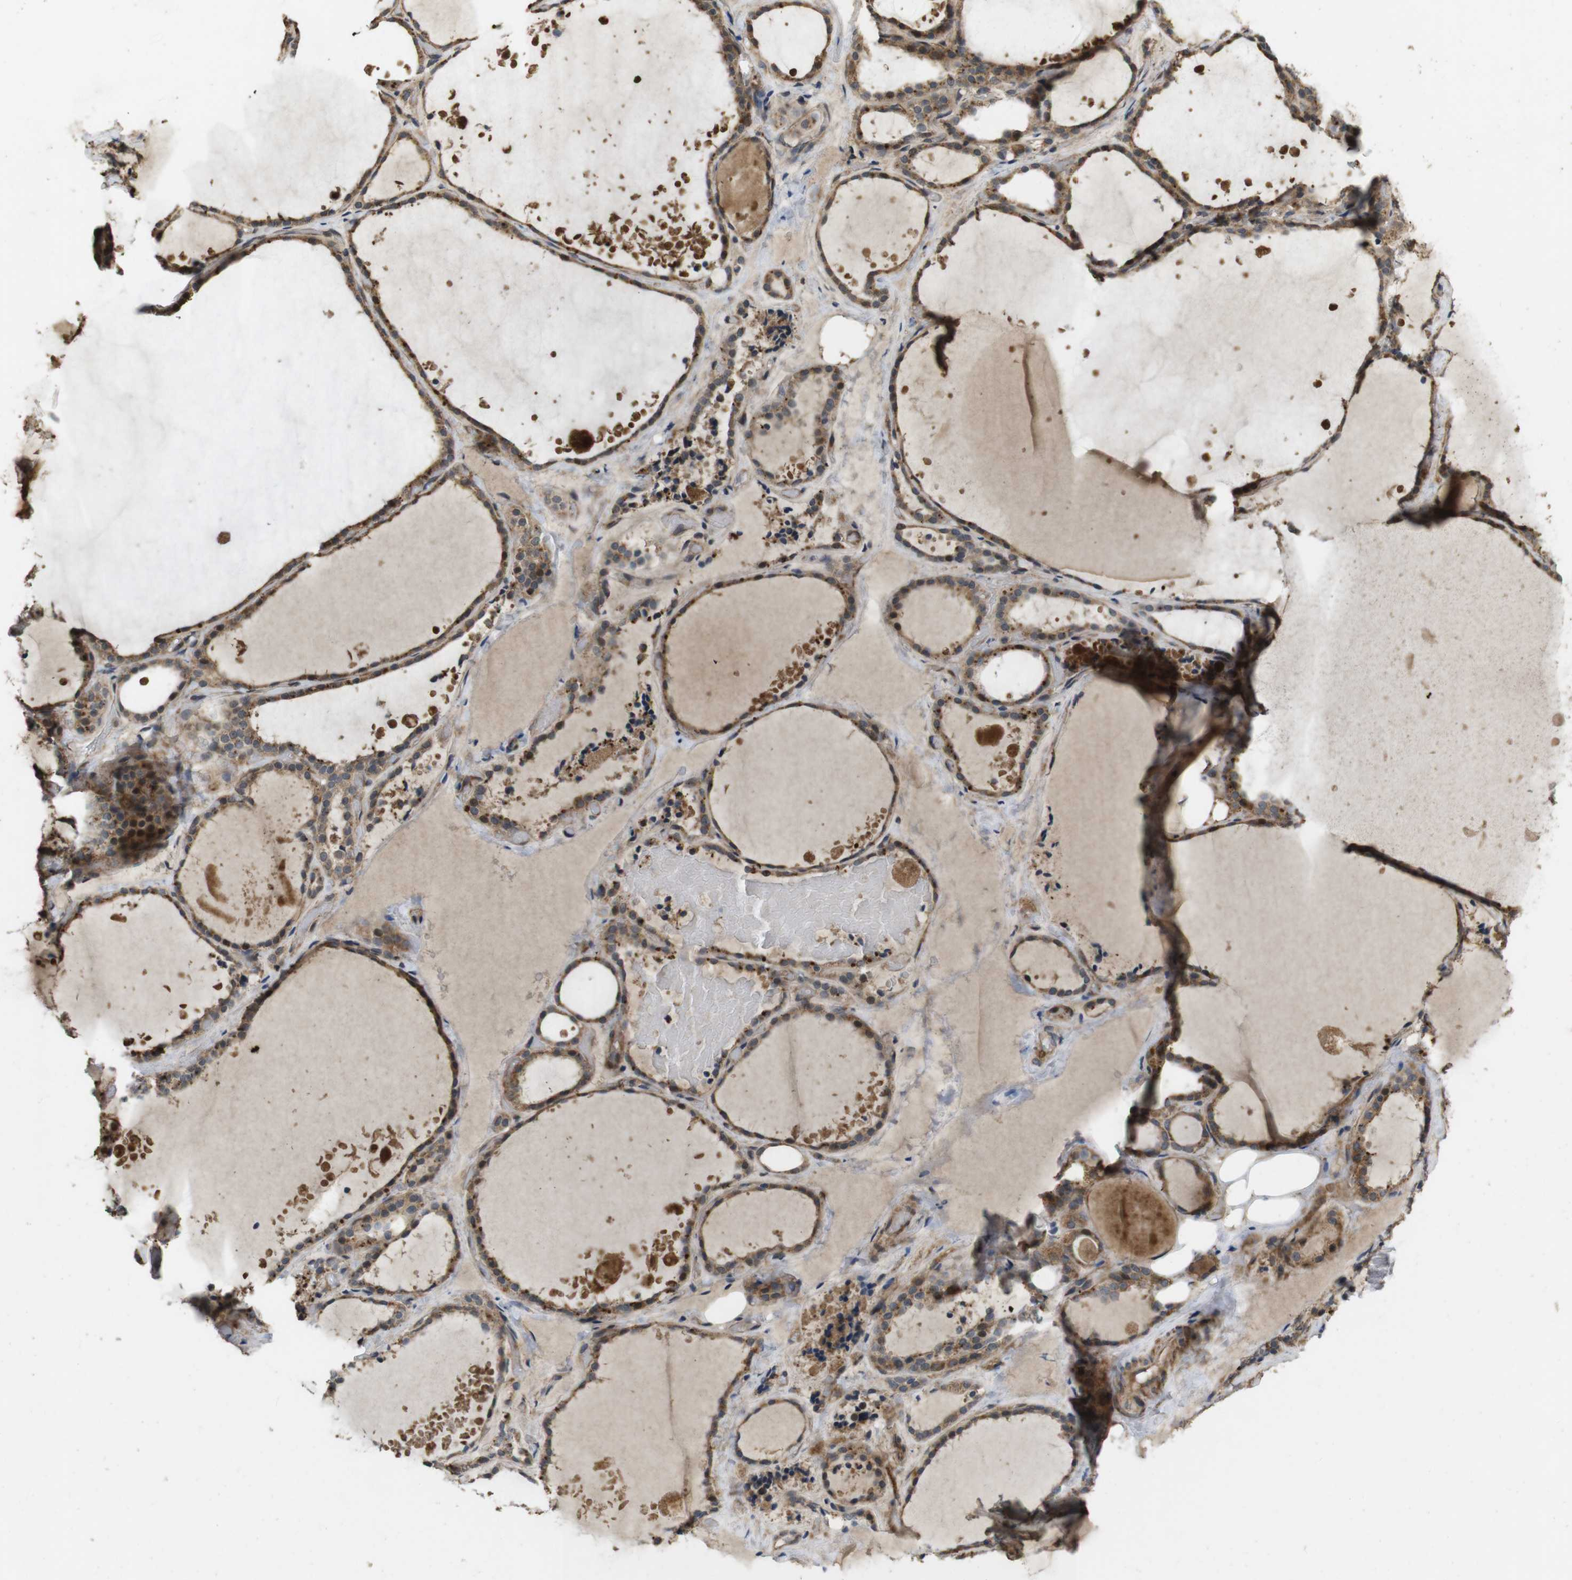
{"staining": {"intensity": "moderate", "quantity": ">75%", "location": "cytoplasmic/membranous"}, "tissue": "thyroid gland", "cell_type": "Glandular cells", "image_type": "normal", "snomed": [{"axis": "morphology", "description": "Normal tissue, NOS"}, {"axis": "topography", "description": "Thyroid gland"}], "caption": "Glandular cells exhibit medium levels of moderate cytoplasmic/membranous expression in approximately >75% of cells in unremarkable human thyroid gland.", "gene": "PCDHB10", "patient": {"sex": "female", "age": 44}}